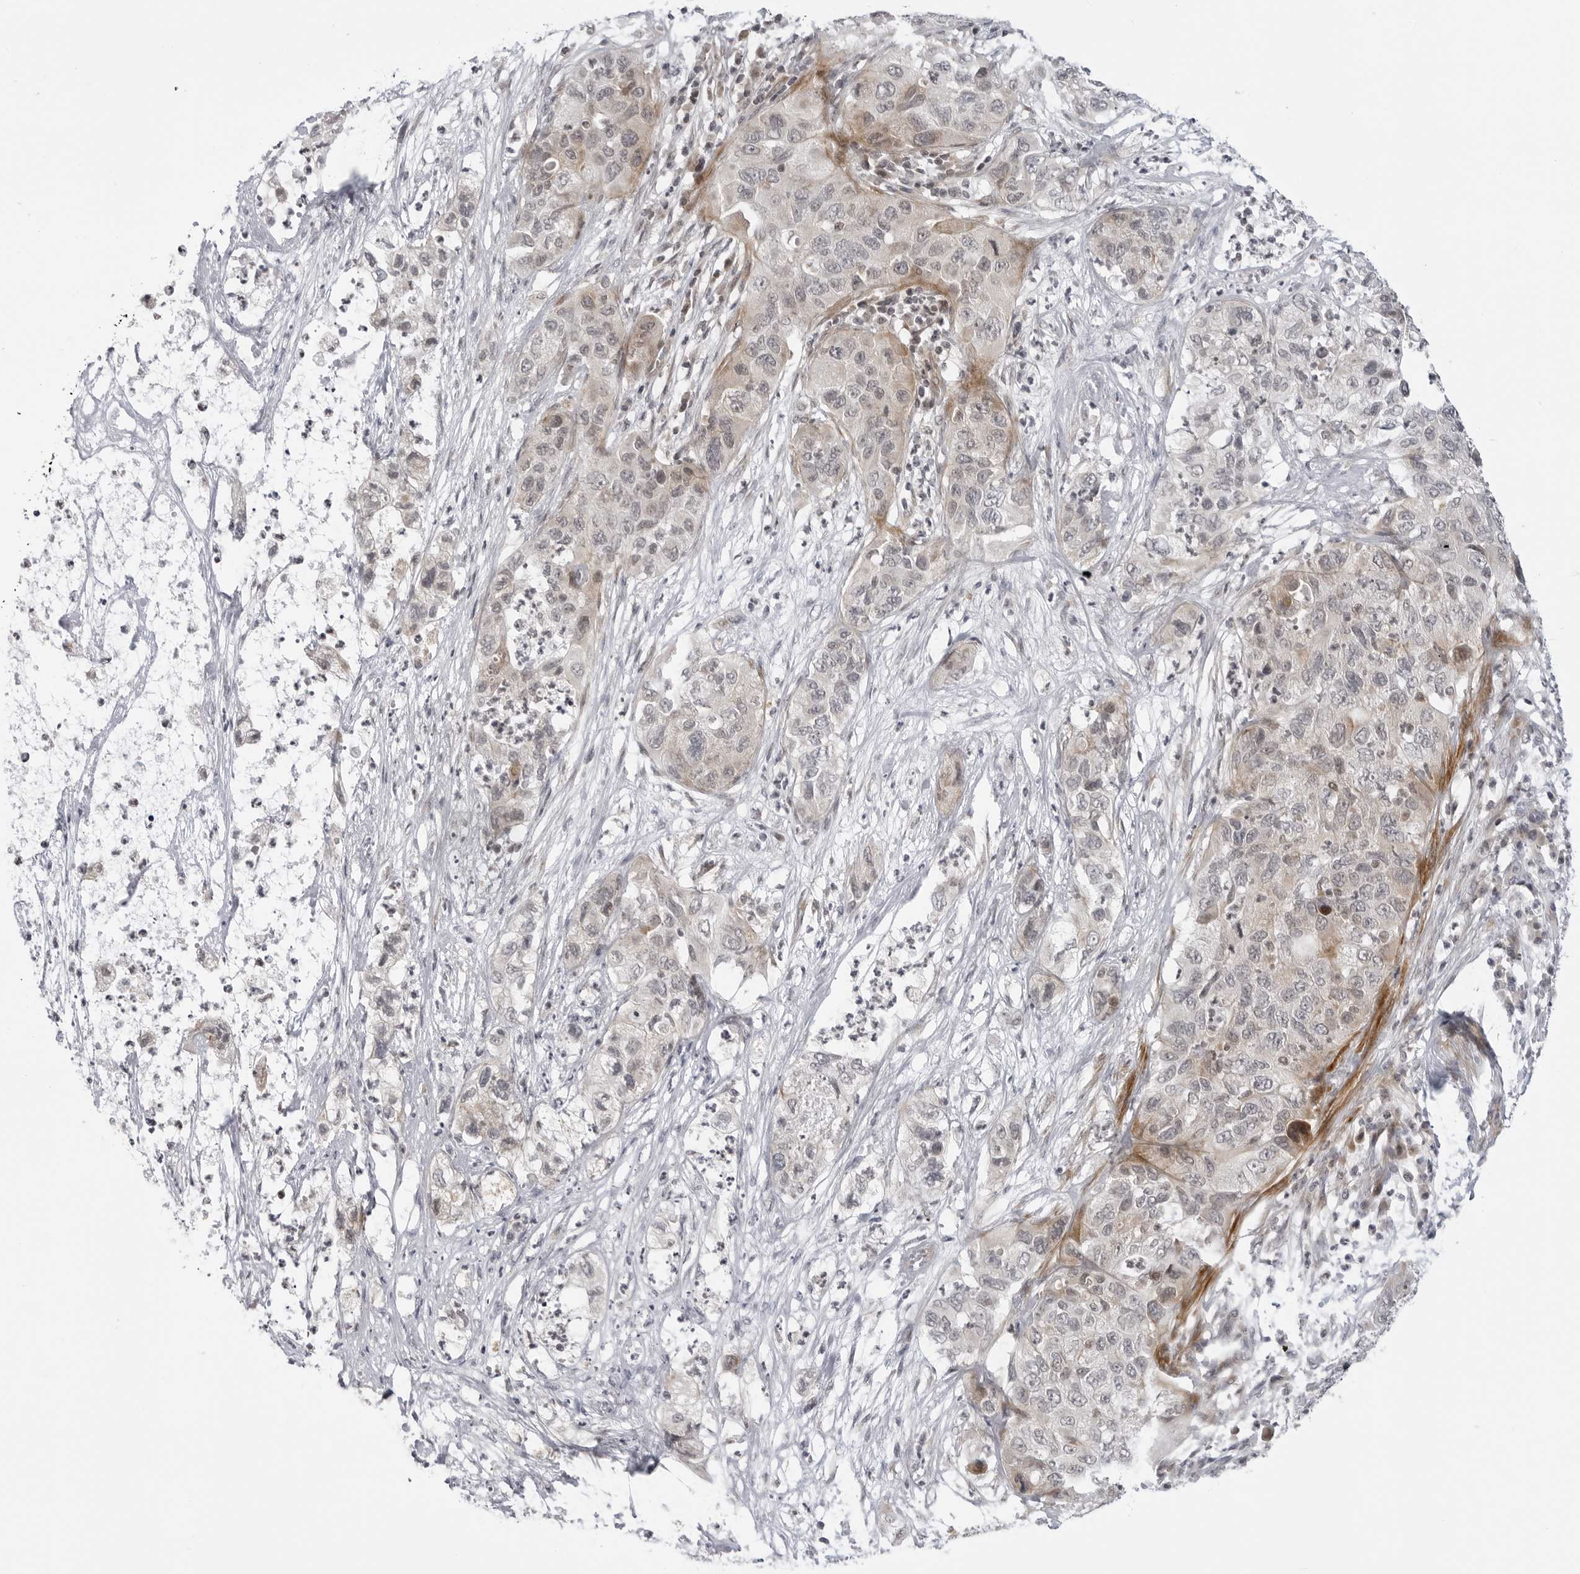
{"staining": {"intensity": "weak", "quantity": "<25%", "location": "cytoplasmic/membranous"}, "tissue": "pancreatic cancer", "cell_type": "Tumor cells", "image_type": "cancer", "snomed": [{"axis": "morphology", "description": "Adenocarcinoma, NOS"}, {"axis": "topography", "description": "Pancreas"}], "caption": "This is a photomicrograph of immunohistochemistry staining of pancreatic adenocarcinoma, which shows no expression in tumor cells.", "gene": "ADAMTS5", "patient": {"sex": "female", "age": 78}}